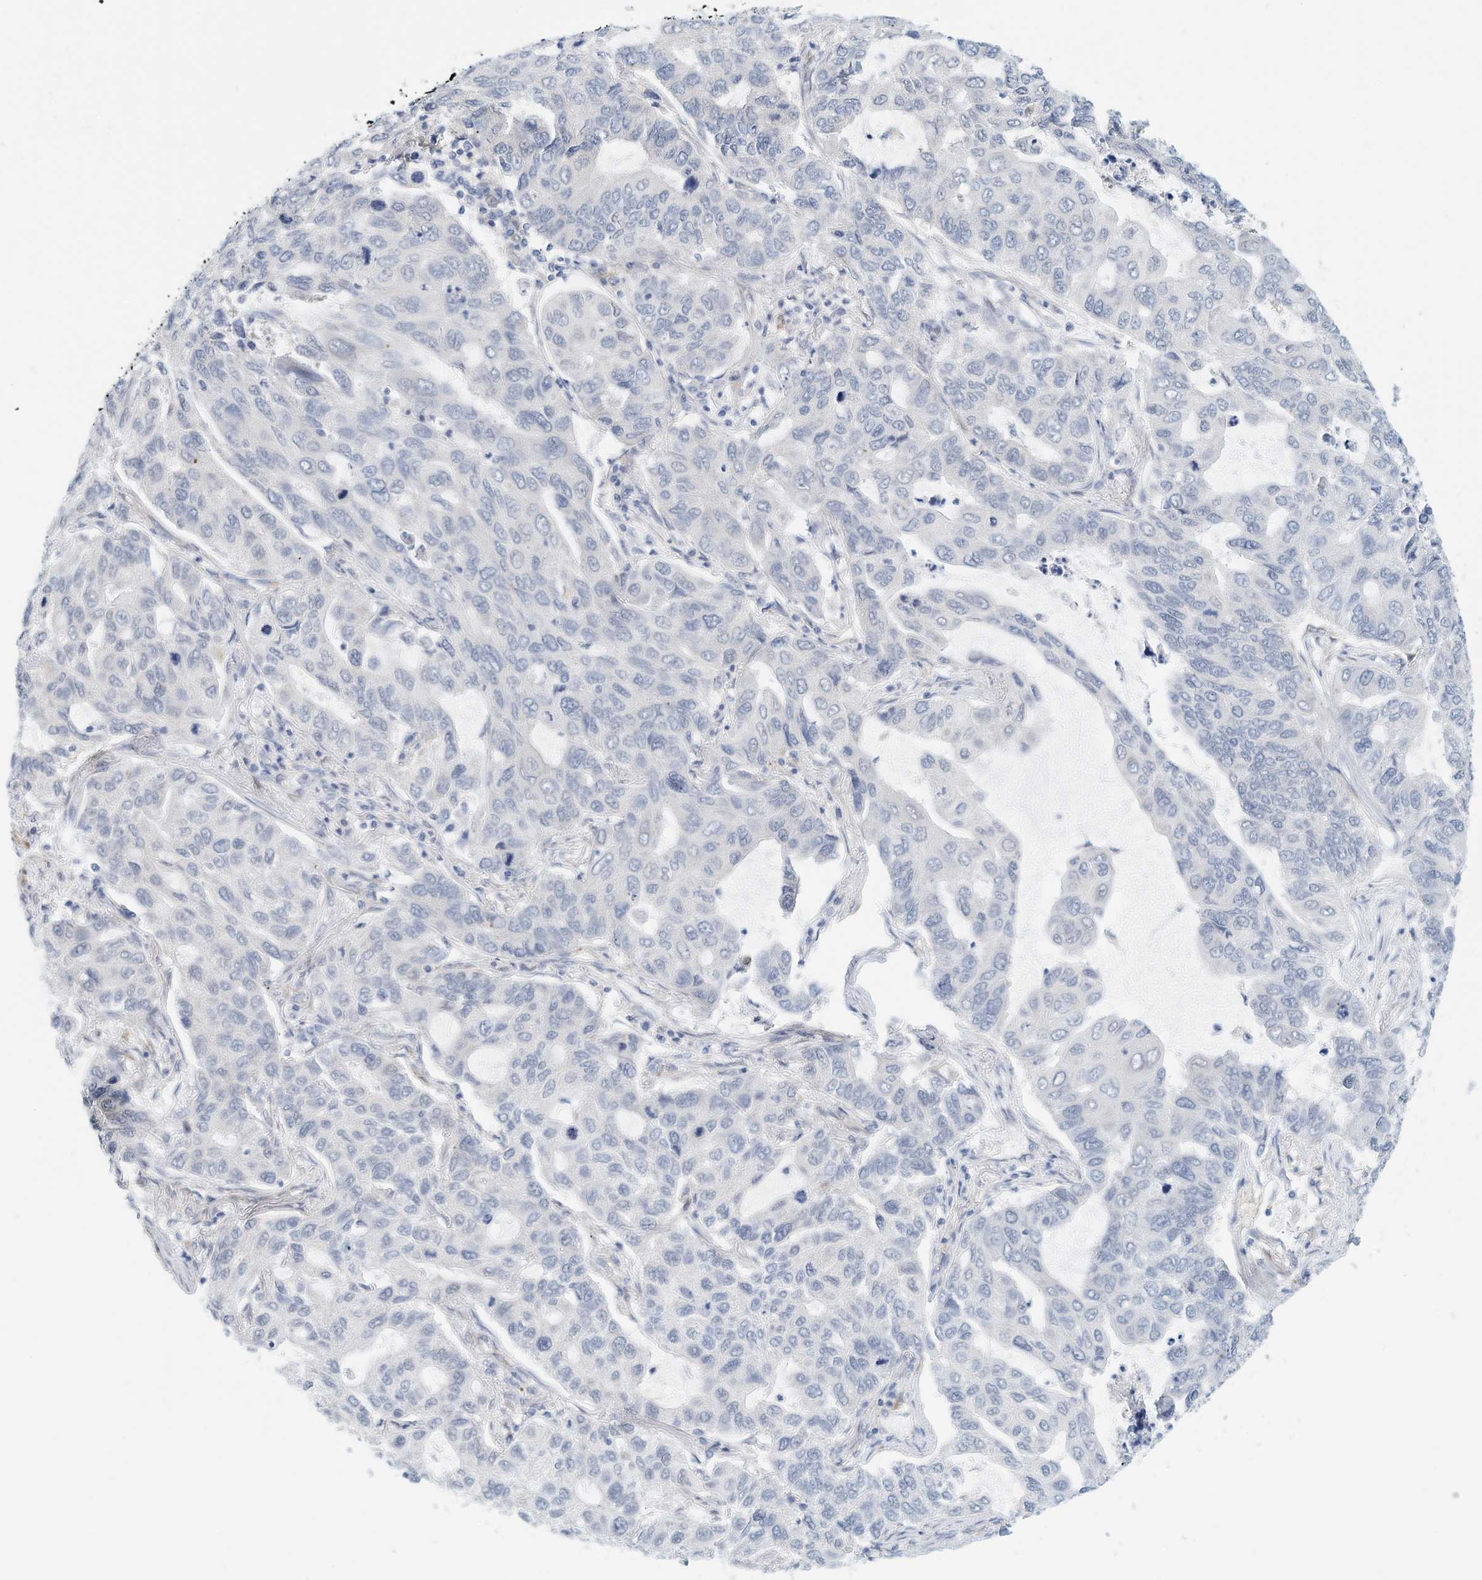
{"staining": {"intensity": "negative", "quantity": "none", "location": "none"}, "tissue": "lung cancer", "cell_type": "Tumor cells", "image_type": "cancer", "snomed": [{"axis": "morphology", "description": "Adenocarcinoma, NOS"}, {"axis": "topography", "description": "Lung"}], "caption": "Lung cancer was stained to show a protein in brown. There is no significant positivity in tumor cells.", "gene": "ARHGAP28", "patient": {"sex": "male", "age": 64}}